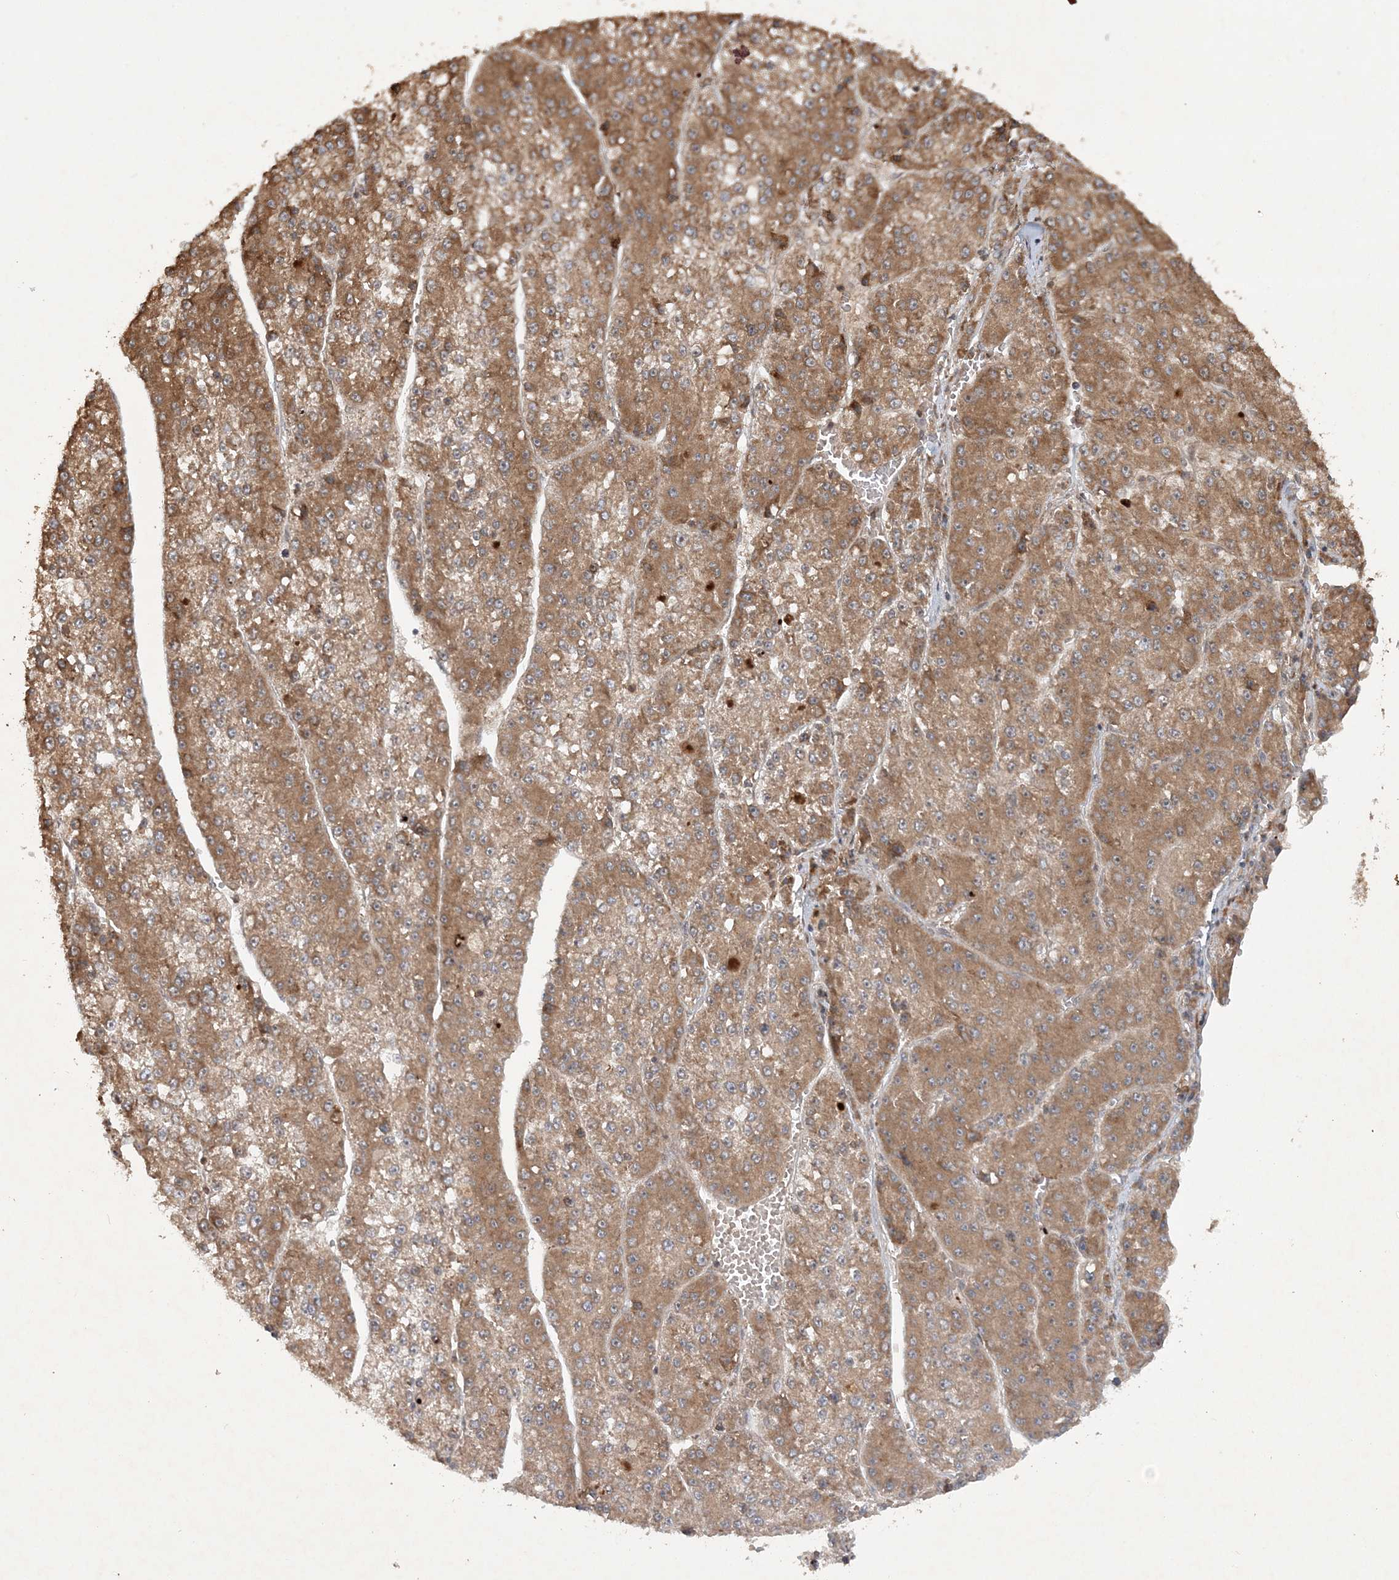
{"staining": {"intensity": "moderate", "quantity": ">75%", "location": "cytoplasmic/membranous"}, "tissue": "liver cancer", "cell_type": "Tumor cells", "image_type": "cancer", "snomed": [{"axis": "morphology", "description": "Carcinoma, Hepatocellular, NOS"}, {"axis": "topography", "description": "Liver"}], "caption": "Human liver cancer (hepatocellular carcinoma) stained with a protein marker demonstrates moderate staining in tumor cells.", "gene": "UBR3", "patient": {"sex": "female", "age": 73}}